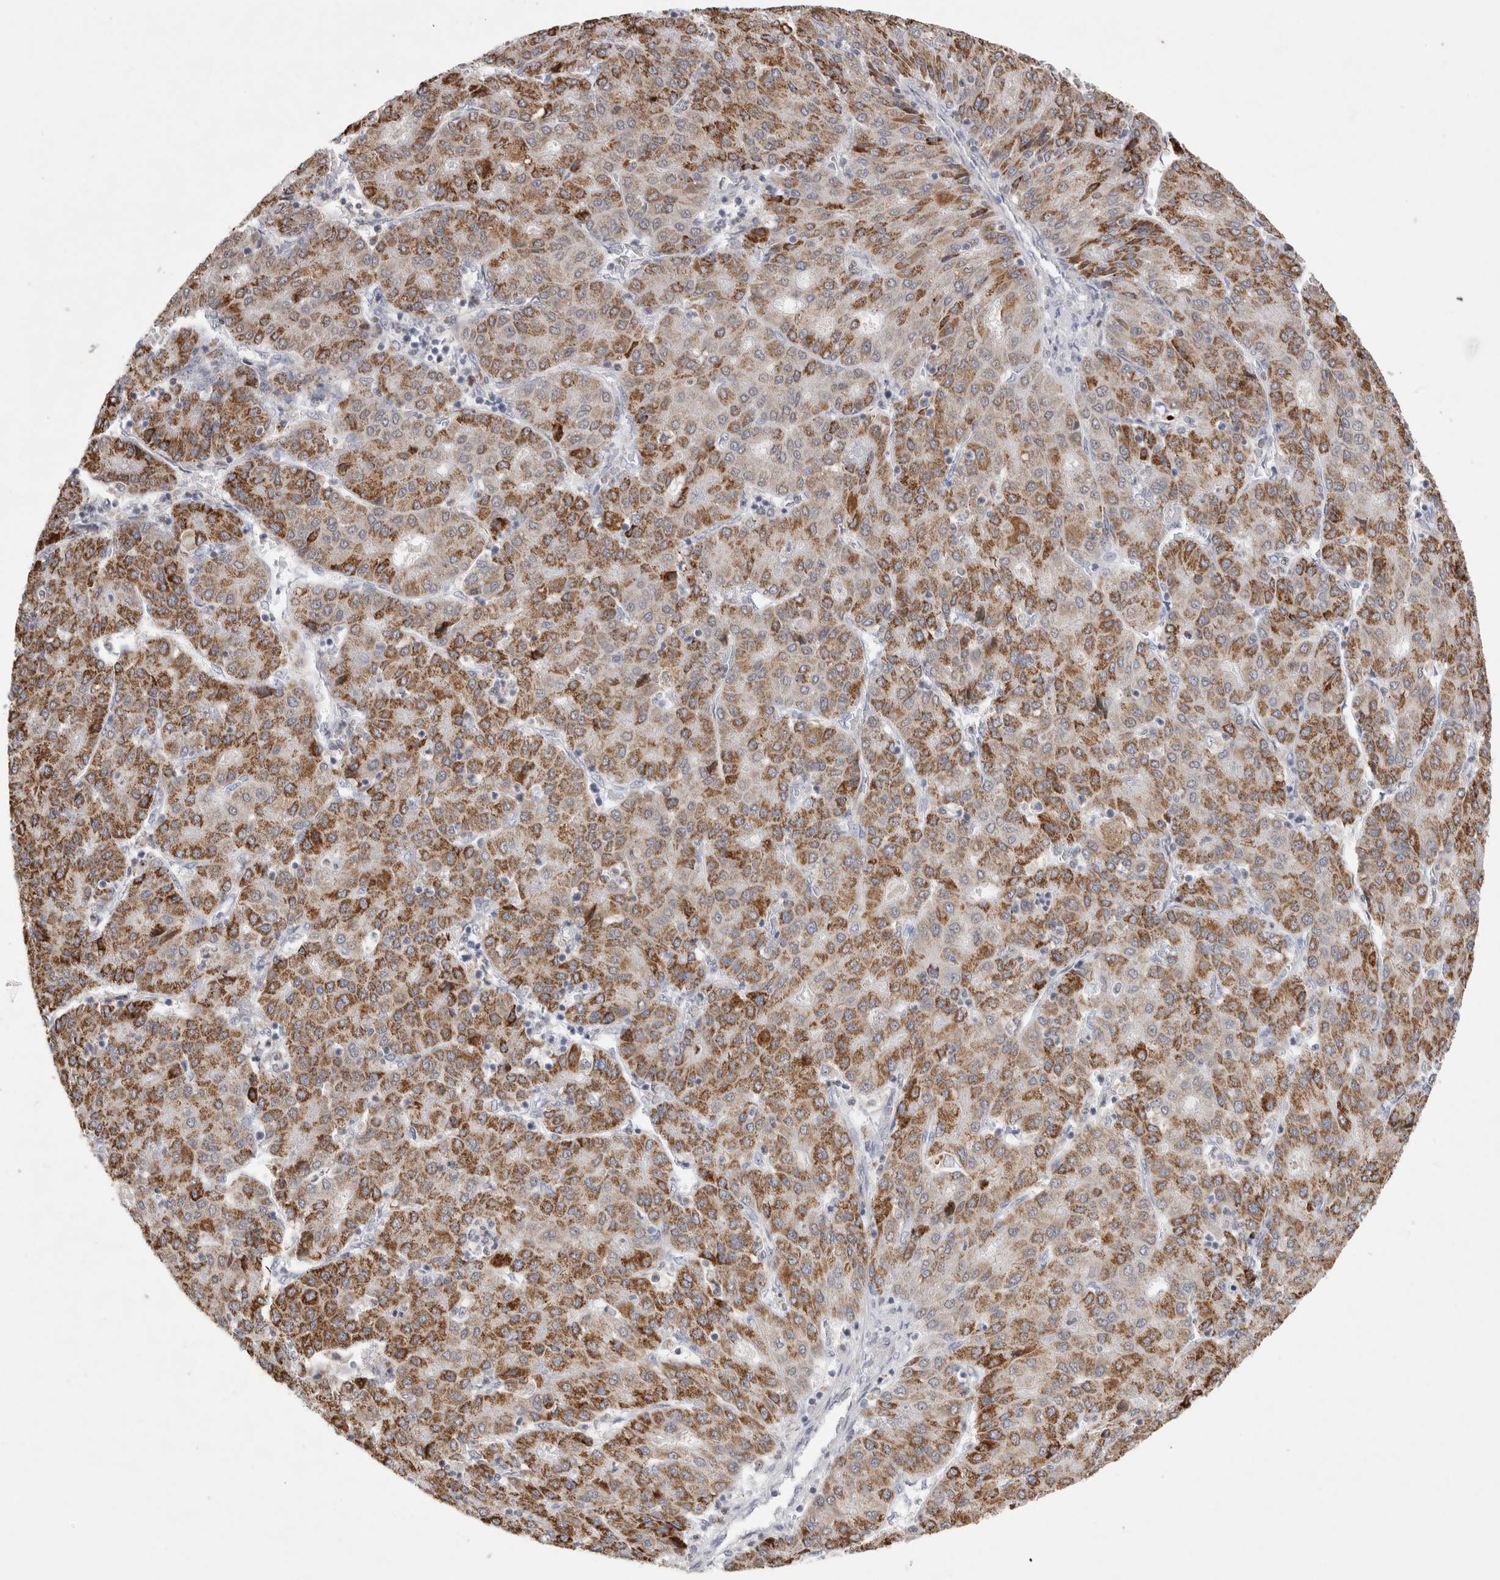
{"staining": {"intensity": "moderate", "quantity": ">75%", "location": "cytoplasmic/membranous"}, "tissue": "liver cancer", "cell_type": "Tumor cells", "image_type": "cancer", "snomed": [{"axis": "morphology", "description": "Carcinoma, Hepatocellular, NOS"}, {"axis": "topography", "description": "Liver"}], "caption": "Moderate cytoplasmic/membranous expression for a protein is present in about >75% of tumor cells of liver cancer using immunohistochemistry (IHC).", "gene": "AGMAT", "patient": {"sex": "male", "age": 65}}